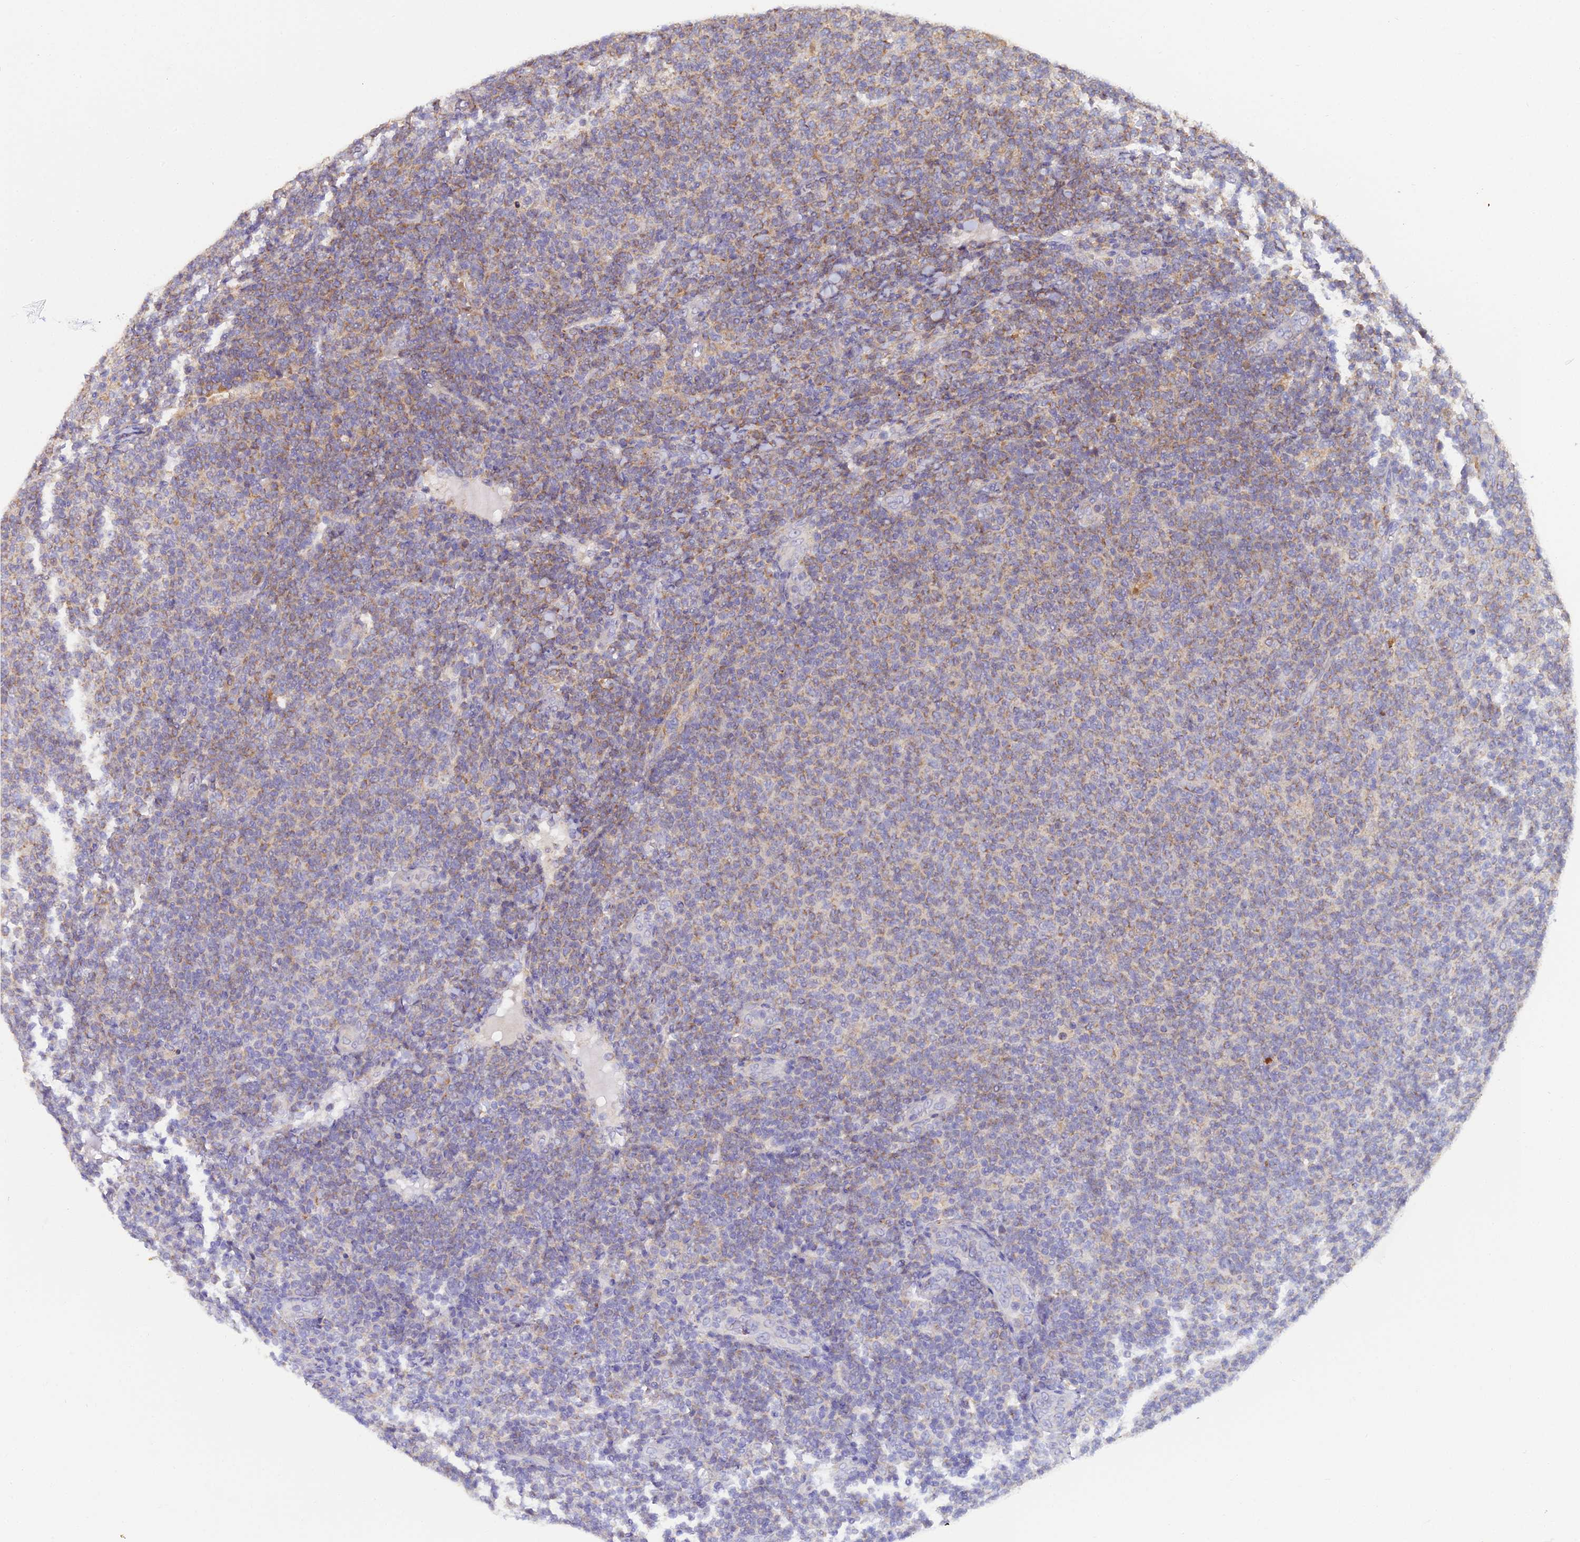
{"staining": {"intensity": "moderate", "quantity": "25%-75%", "location": "cytoplasmic/membranous"}, "tissue": "lymphoma", "cell_type": "Tumor cells", "image_type": "cancer", "snomed": [{"axis": "morphology", "description": "Malignant lymphoma, non-Hodgkin's type, Low grade"}, {"axis": "topography", "description": "Lymph node"}], "caption": "The image shows staining of malignant lymphoma, non-Hodgkin's type (low-grade), revealing moderate cytoplasmic/membranous protein staining (brown color) within tumor cells. (IHC, brightfield microscopy, high magnification).", "gene": "ARL8B", "patient": {"sex": "male", "age": 66}}